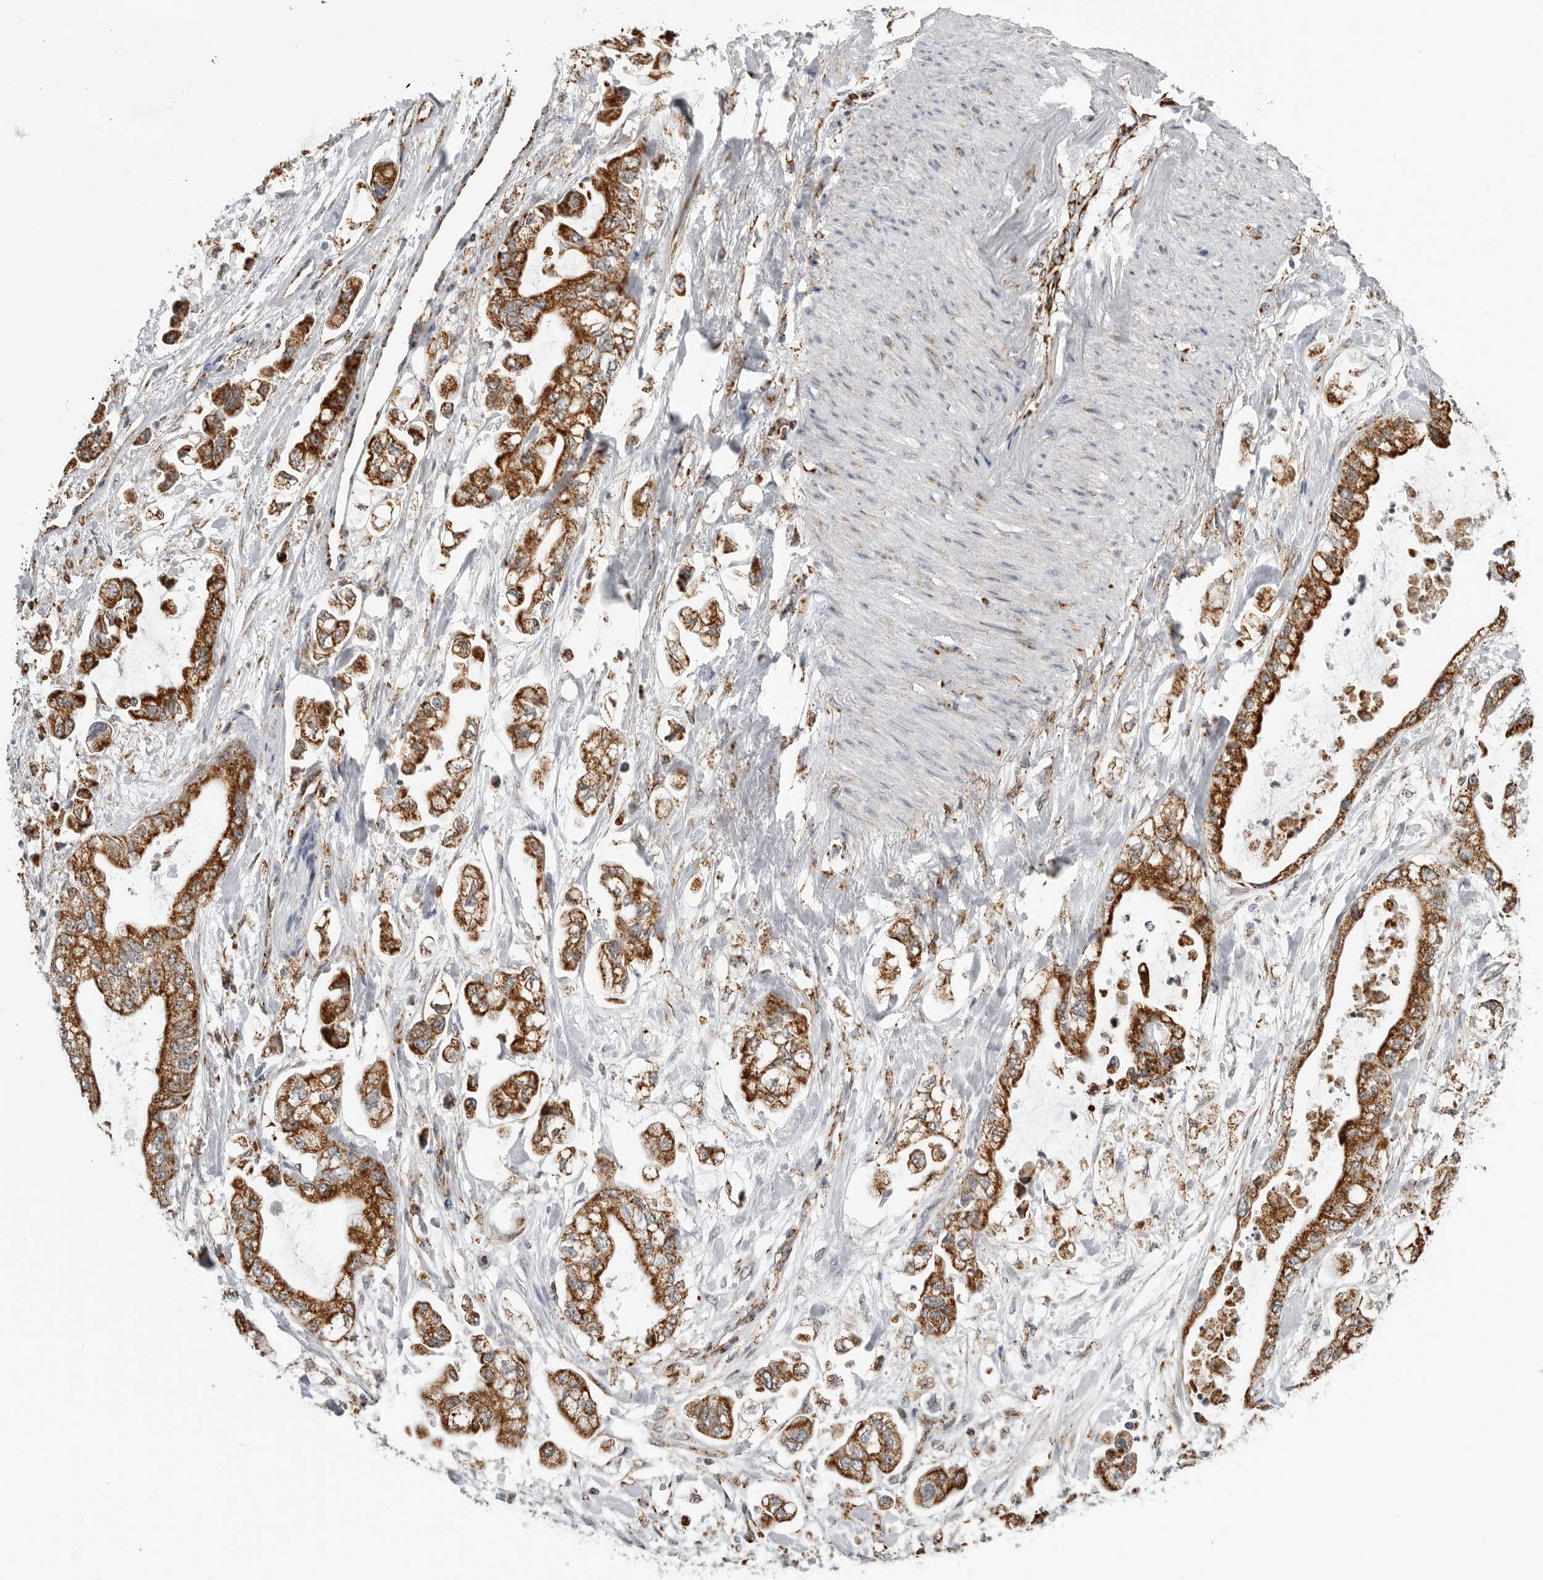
{"staining": {"intensity": "strong", "quantity": ">75%", "location": "cytoplasmic/membranous"}, "tissue": "stomach cancer", "cell_type": "Tumor cells", "image_type": "cancer", "snomed": [{"axis": "morphology", "description": "Normal tissue, NOS"}, {"axis": "morphology", "description": "Adenocarcinoma, NOS"}, {"axis": "topography", "description": "Stomach"}], "caption": "Immunohistochemistry (IHC) of human stomach cancer (adenocarcinoma) exhibits high levels of strong cytoplasmic/membranous expression in about >75% of tumor cells.", "gene": "COX5A", "patient": {"sex": "male", "age": 62}}